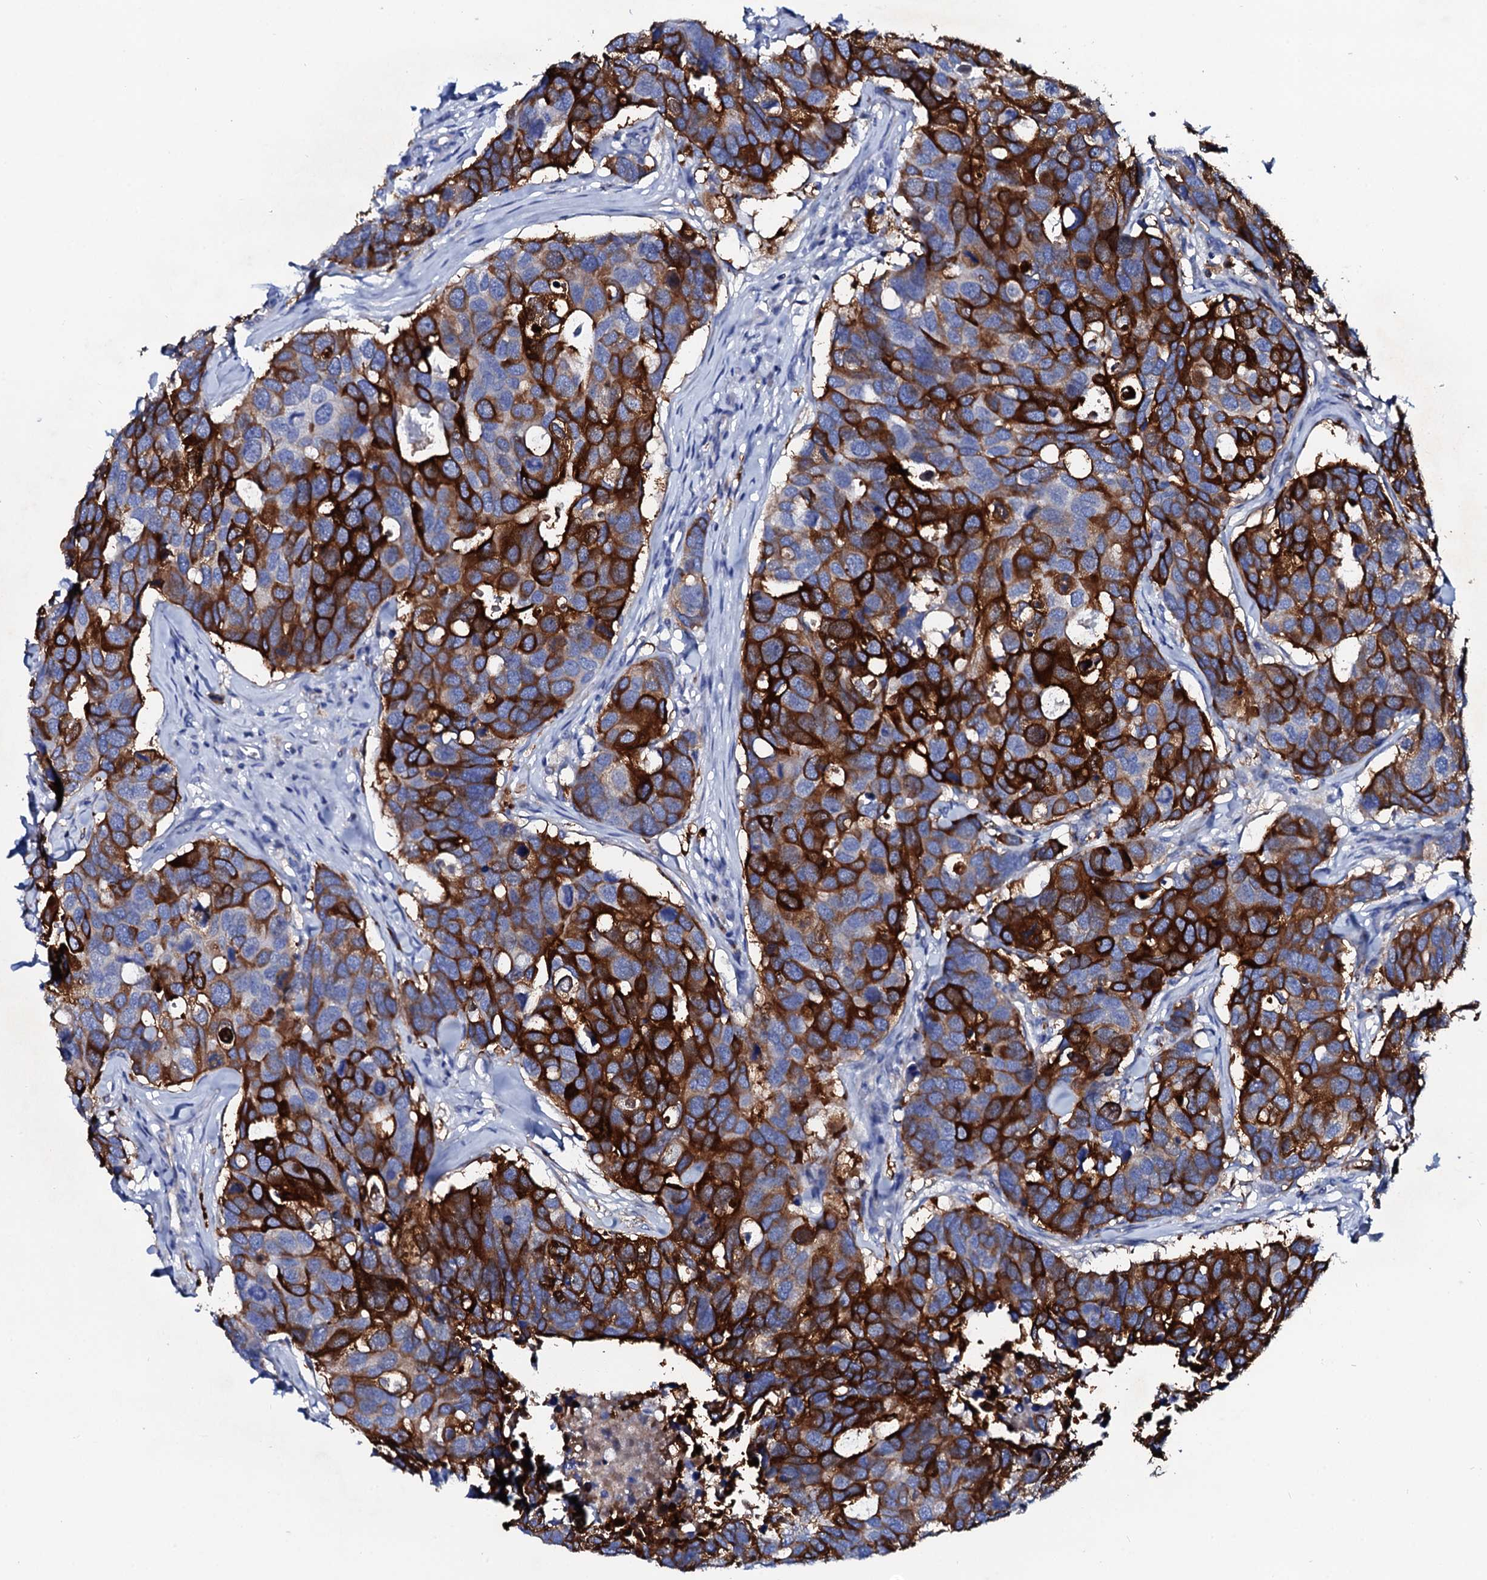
{"staining": {"intensity": "strong", "quantity": "25%-75%", "location": "cytoplasmic/membranous"}, "tissue": "breast cancer", "cell_type": "Tumor cells", "image_type": "cancer", "snomed": [{"axis": "morphology", "description": "Duct carcinoma"}, {"axis": "topography", "description": "Breast"}], "caption": "The photomicrograph demonstrates a brown stain indicating the presence of a protein in the cytoplasmic/membranous of tumor cells in breast cancer (invasive ductal carcinoma).", "gene": "GLB1L3", "patient": {"sex": "female", "age": 83}}